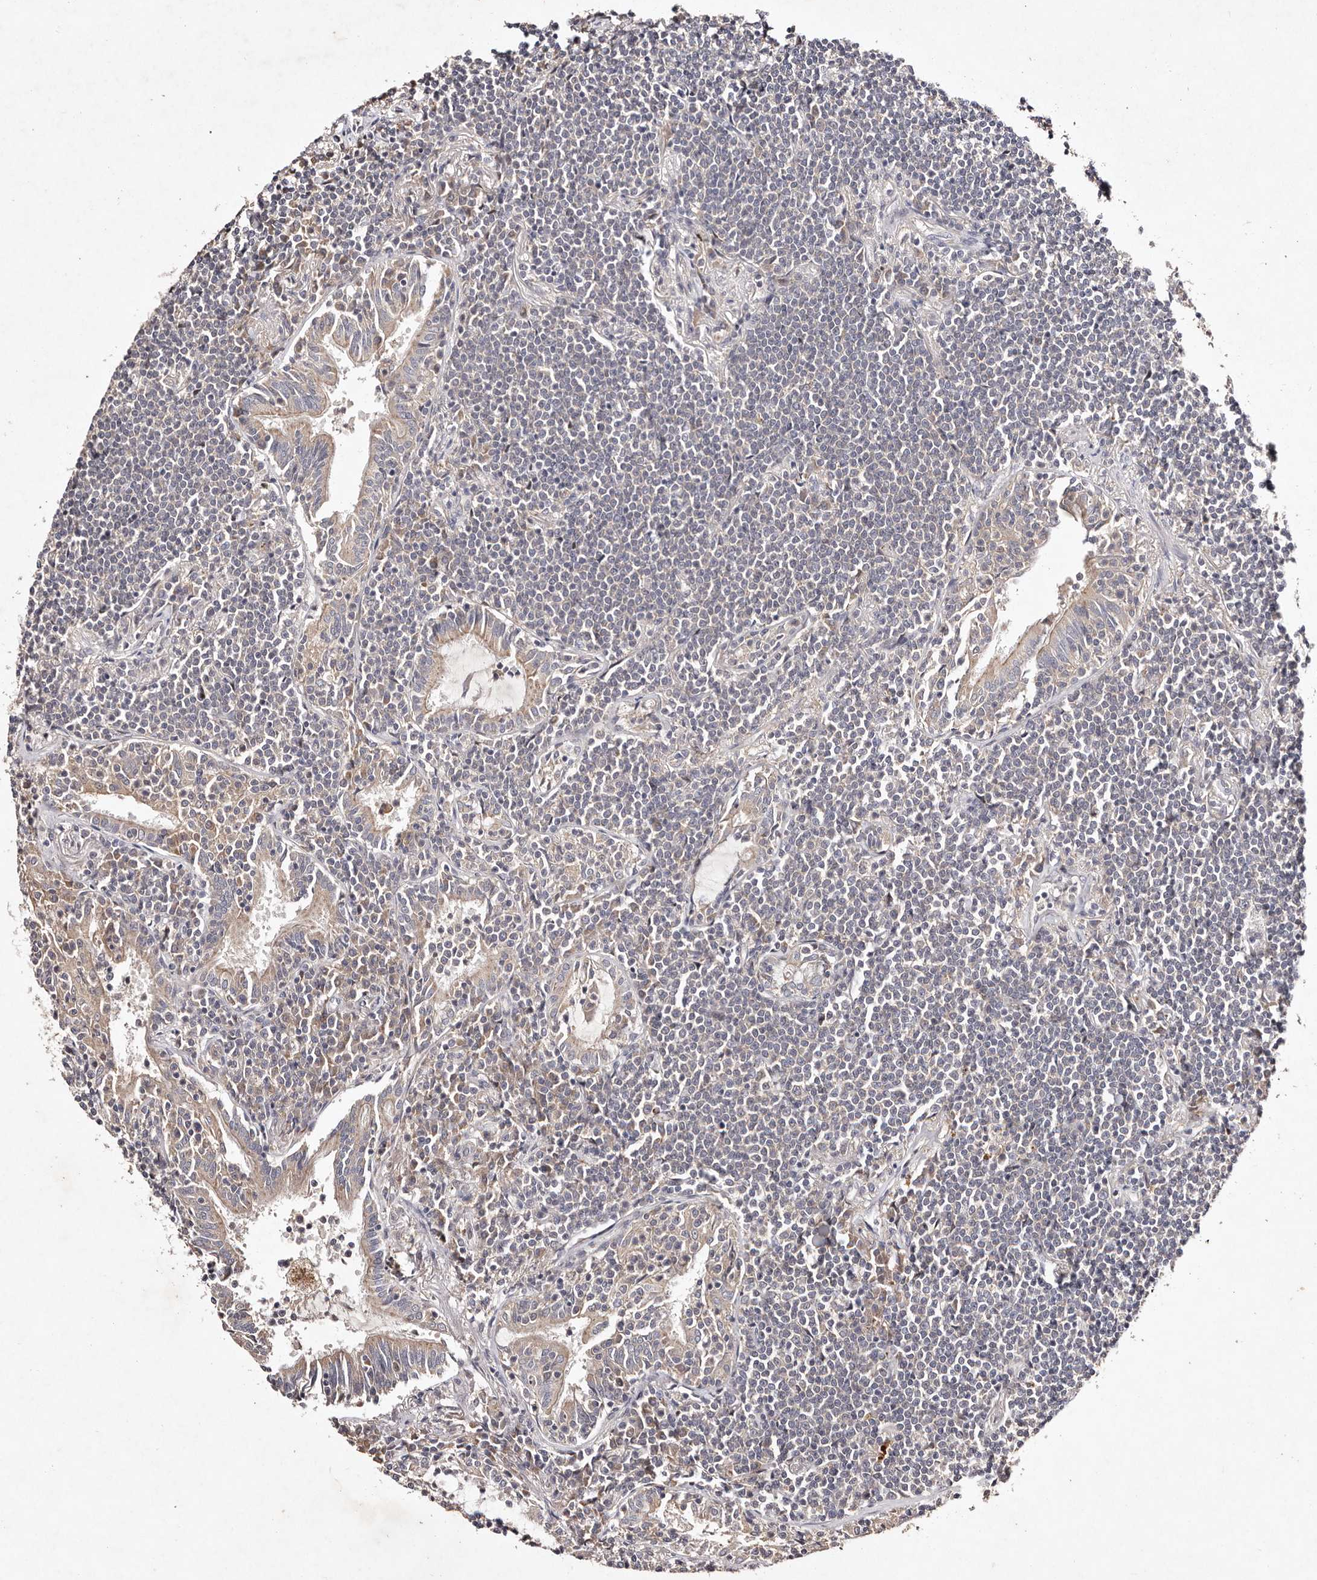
{"staining": {"intensity": "negative", "quantity": "none", "location": "none"}, "tissue": "lymphoma", "cell_type": "Tumor cells", "image_type": "cancer", "snomed": [{"axis": "morphology", "description": "Malignant lymphoma, non-Hodgkin's type, Low grade"}, {"axis": "topography", "description": "Lung"}], "caption": "High power microscopy photomicrograph of an IHC histopathology image of malignant lymphoma, non-Hodgkin's type (low-grade), revealing no significant positivity in tumor cells.", "gene": "TSC2", "patient": {"sex": "female", "age": 71}}